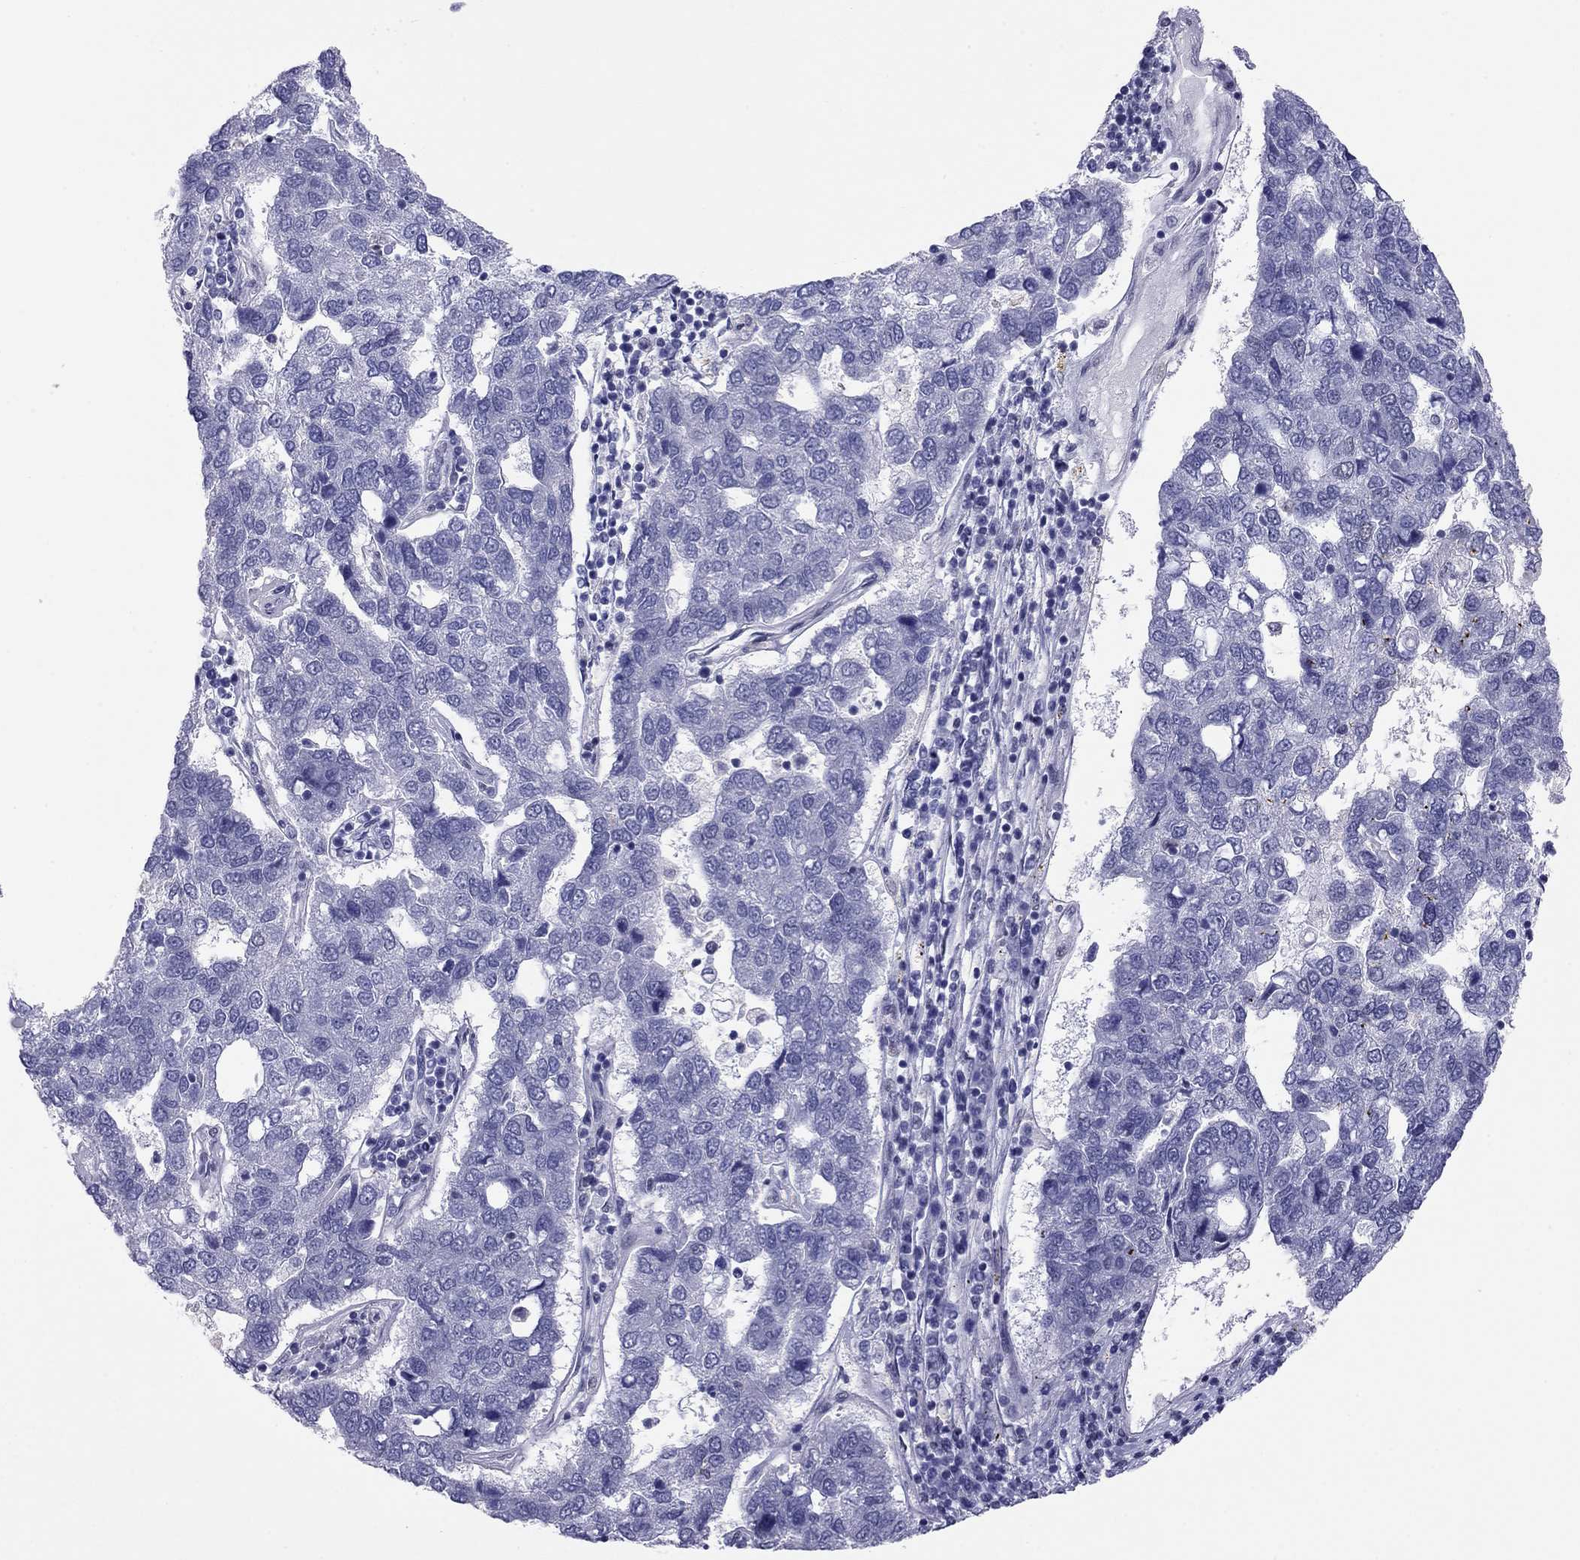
{"staining": {"intensity": "negative", "quantity": "none", "location": "none"}, "tissue": "pancreatic cancer", "cell_type": "Tumor cells", "image_type": "cancer", "snomed": [{"axis": "morphology", "description": "Adenocarcinoma, NOS"}, {"axis": "topography", "description": "Pancreas"}], "caption": "Pancreatic adenocarcinoma was stained to show a protein in brown. There is no significant expression in tumor cells. Brightfield microscopy of IHC stained with DAB (brown) and hematoxylin (blue), captured at high magnification.", "gene": "DOT1L", "patient": {"sex": "female", "age": 61}}